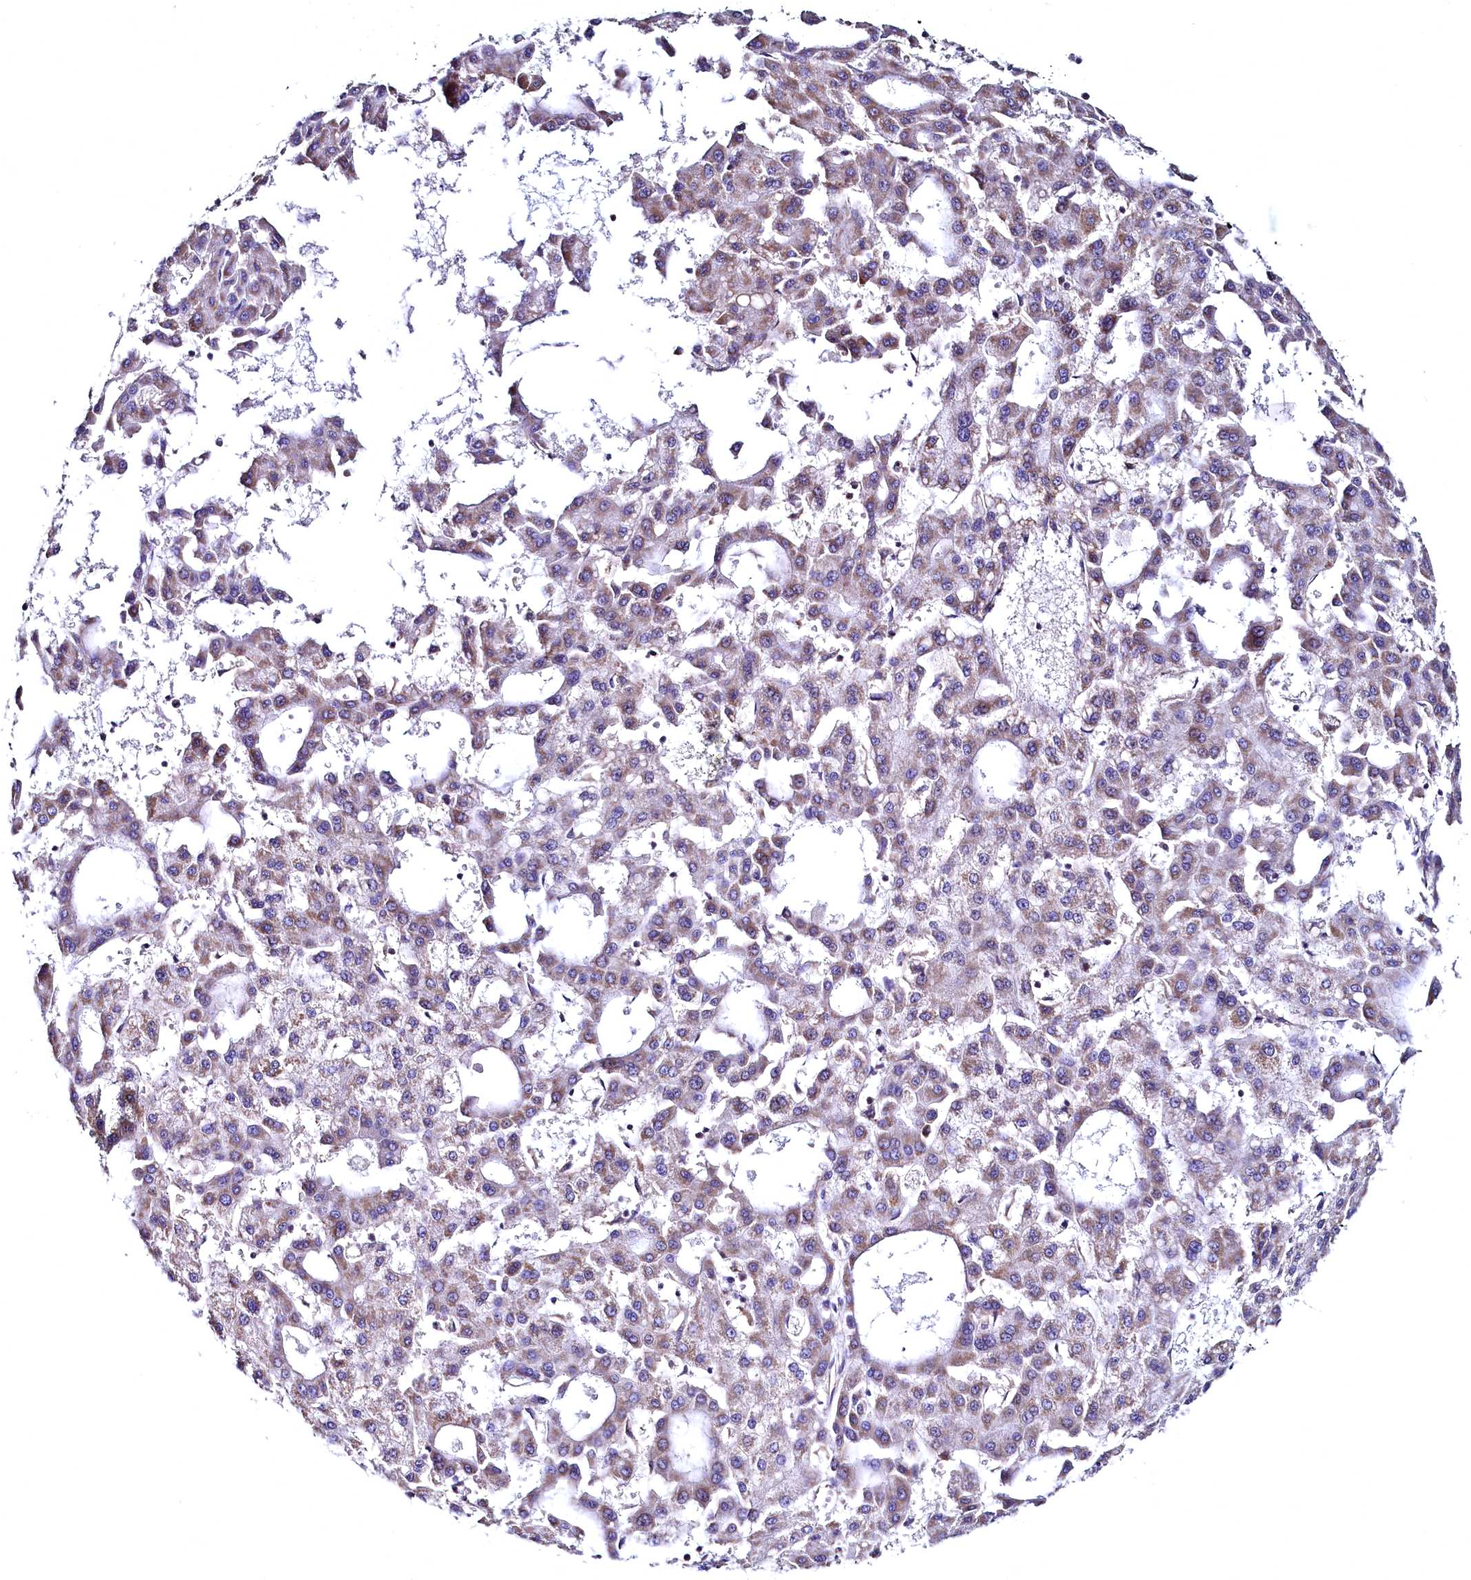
{"staining": {"intensity": "weak", "quantity": ">75%", "location": "cytoplasmic/membranous"}, "tissue": "liver cancer", "cell_type": "Tumor cells", "image_type": "cancer", "snomed": [{"axis": "morphology", "description": "Carcinoma, Hepatocellular, NOS"}, {"axis": "topography", "description": "Liver"}], "caption": "Tumor cells display weak cytoplasmic/membranous positivity in about >75% of cells in liver hepatocellular carcinoma.", "gene": "MRPL57", "patient": {"sex": "male", "age": 47}}